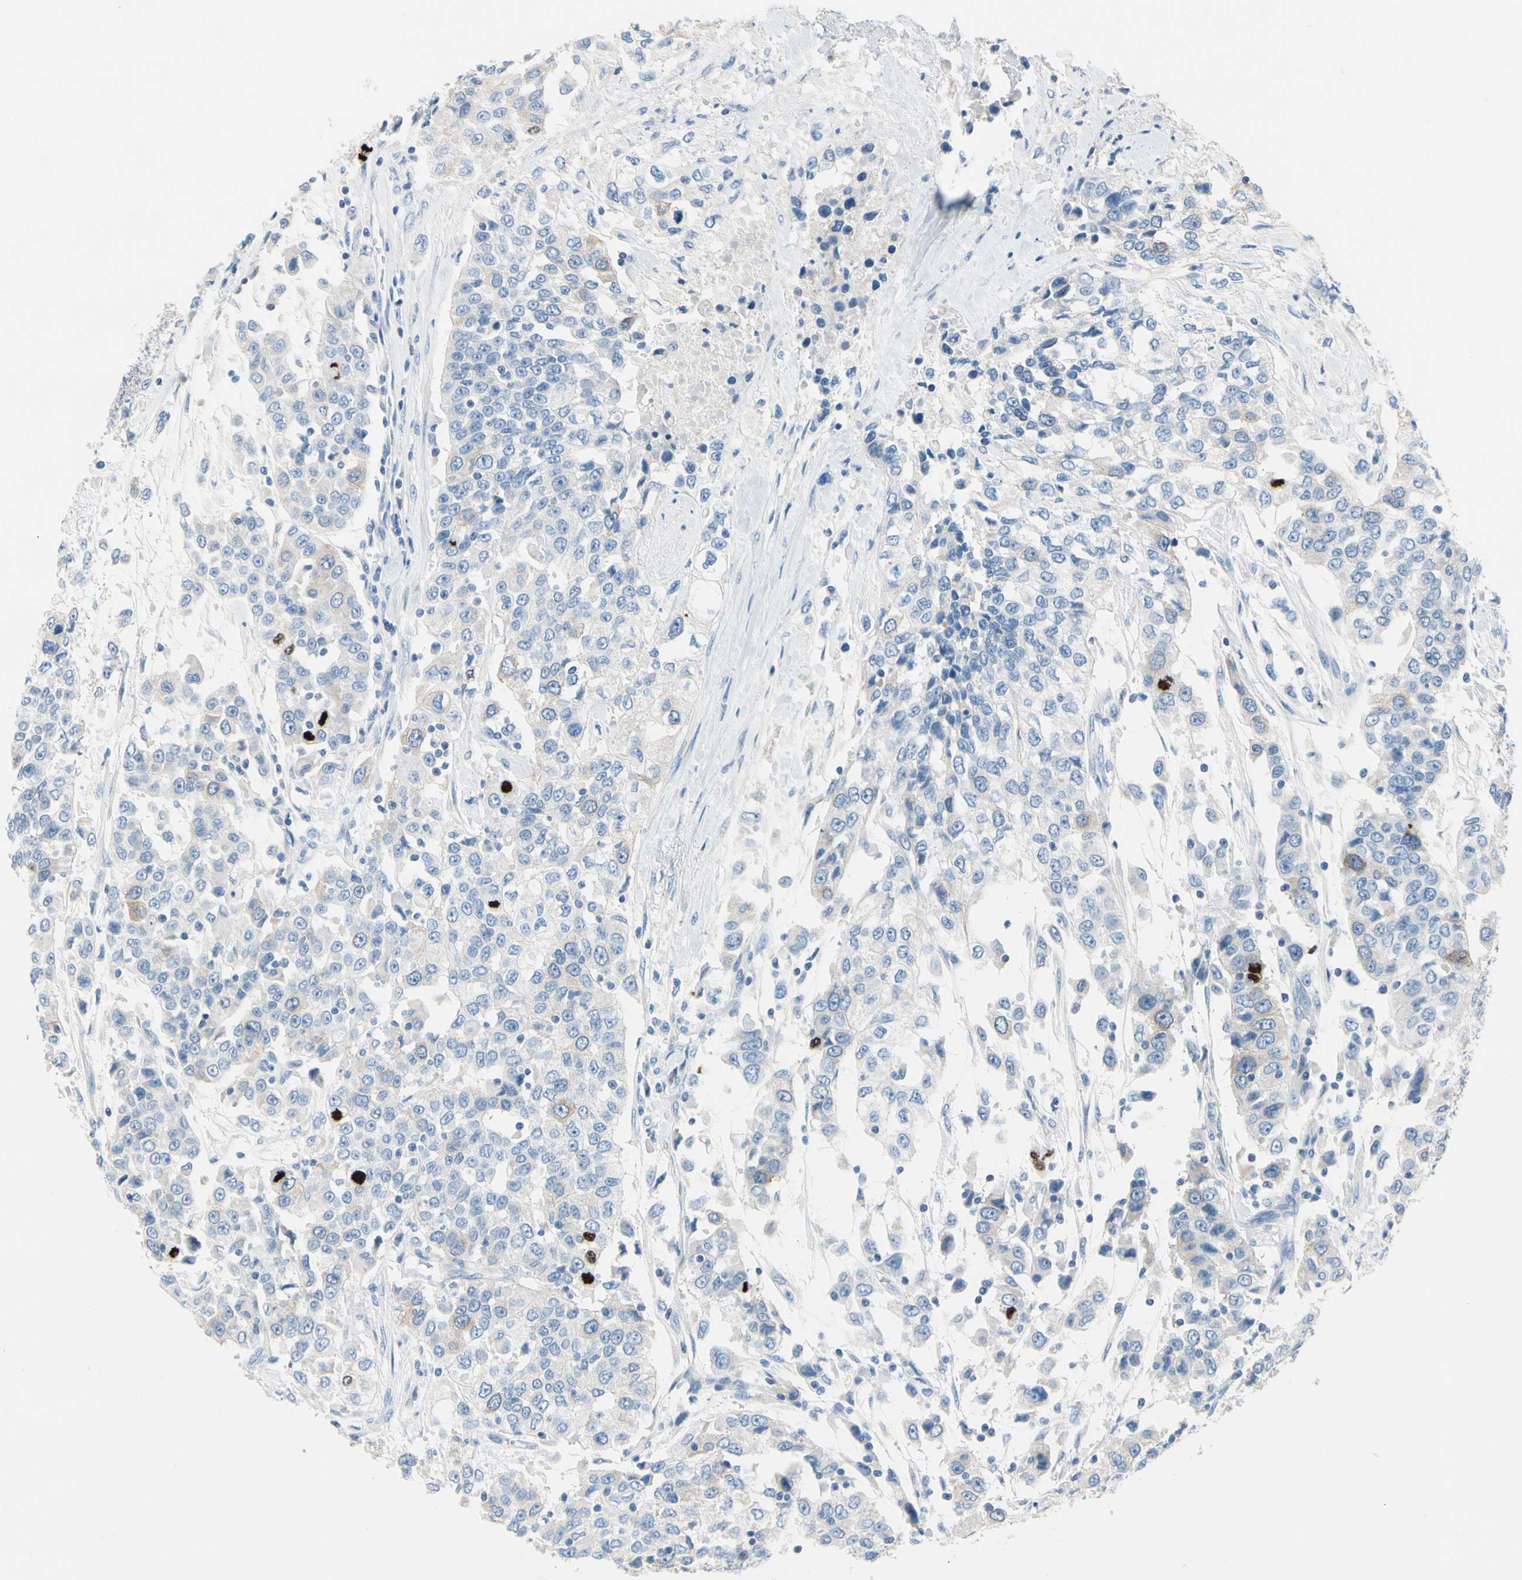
{"staining": {"intensity": "weak", "quantity": "<25%", "location": "cytoplasmic/membranous"}, "tissue": "urothelial cancer", "cell_type": "Tumor cells", "image_type": "cancer", "snomed": [{"axis": "morphology", "description": "Urothelial carcinoma, High grade"}, {"axis": "topography", "description": "Urinary bladder"}], "caption": "The photomicrograph shows no staining of tumor cells in urothelial cancer. (Brightfield microscopy of DAB immunohistochemistry at high magnification).", "gene": "CKAP2", "patient": {"sex": "female", "age": 80}}